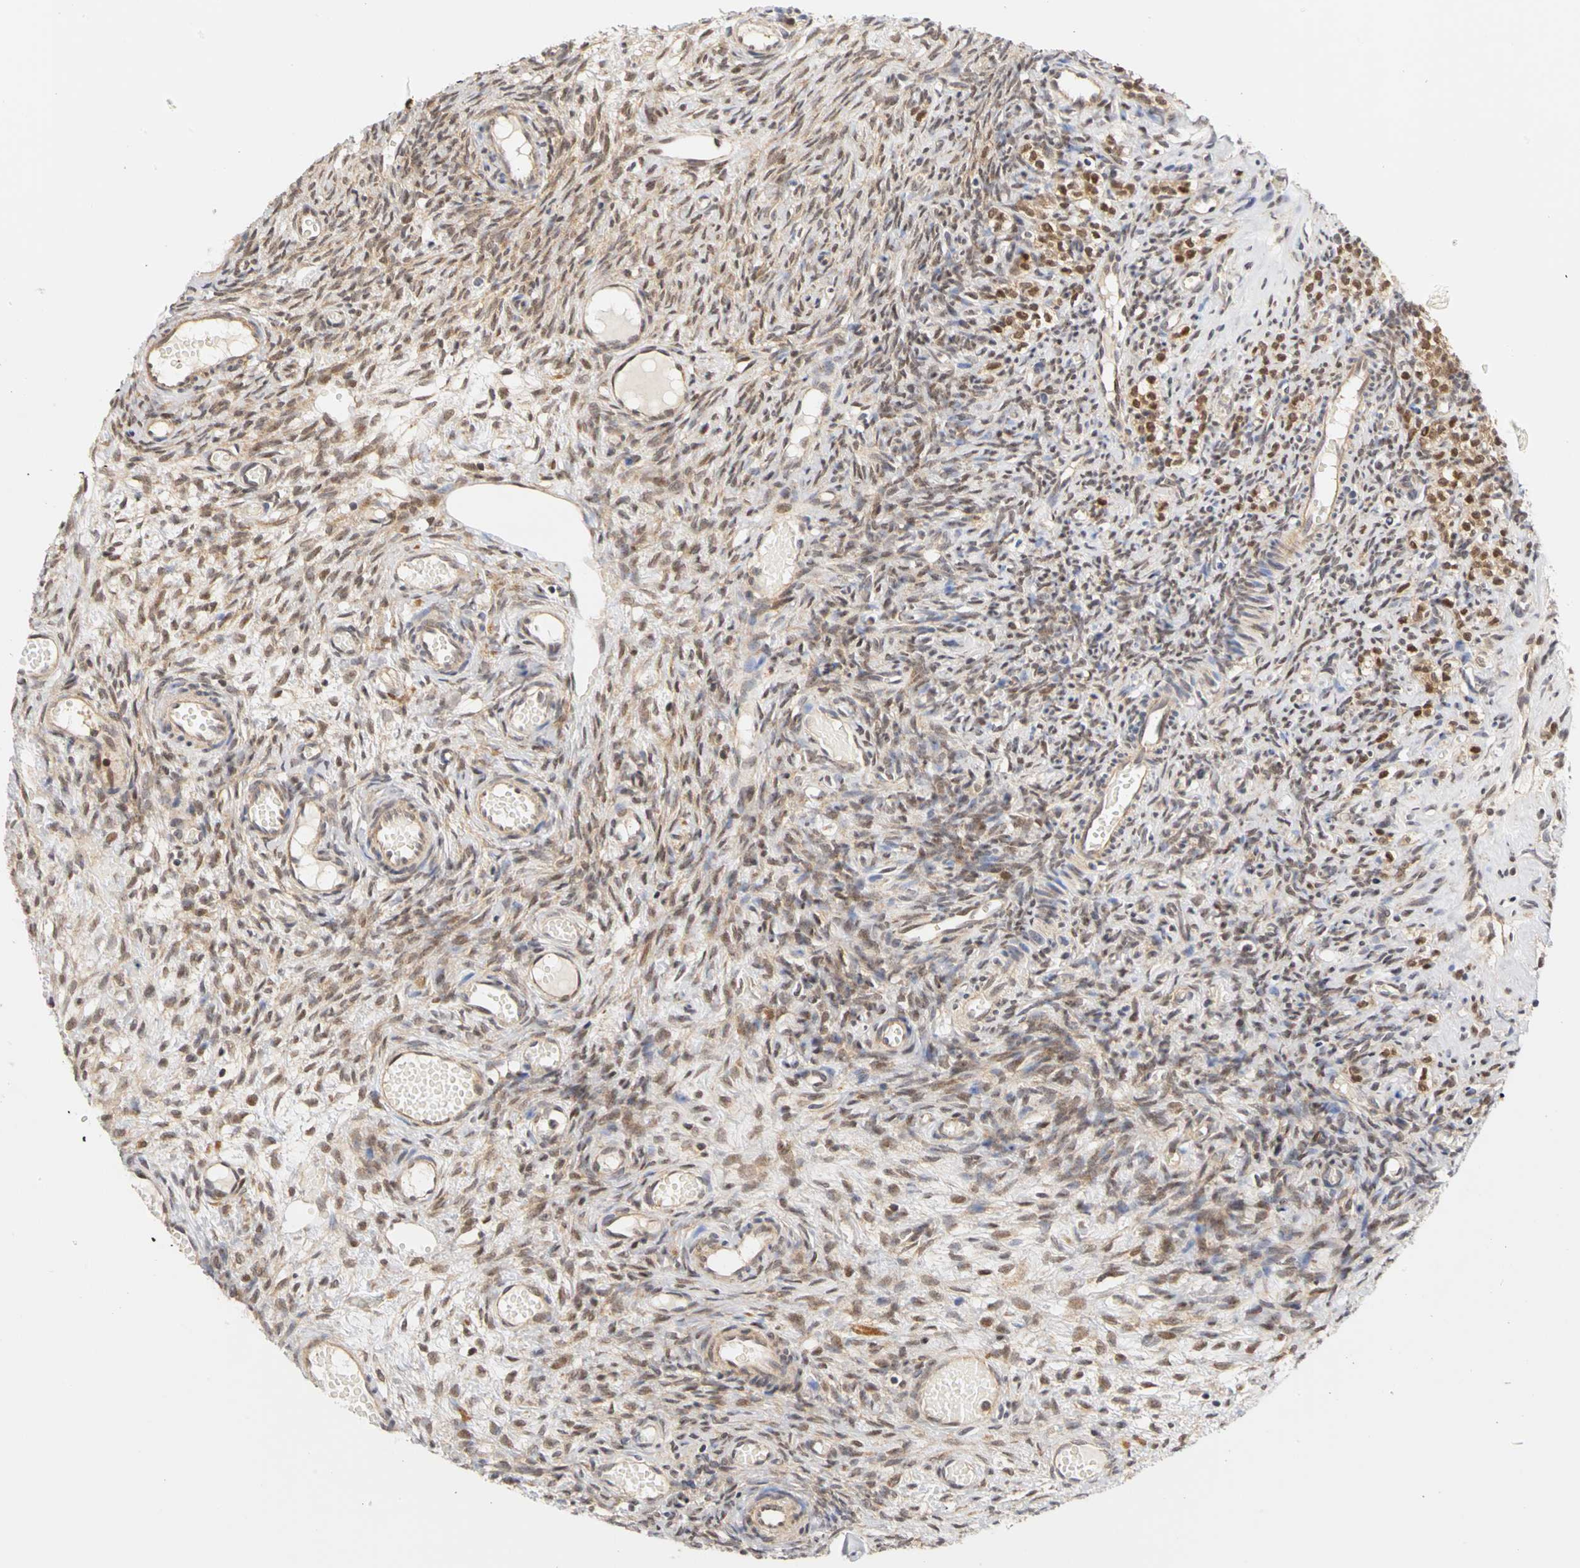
{"staining": {"intensity": "moderate", "quantity": "25%-75%", "location": "cytoplasmic/membranous,nuclear"}, "tissue": "ovary", "cell_type": "Ovarian stroma cells", "image_type": "normal", "snomed": [{"axis": "morphology", "description": "Normal tissue, NOS"}, {"axis": "topography", "description": "Ovary"}], "caption": "Protein staining demonstrates moderate cytoplasmic/membranous,nuclear positivity in approximately 25%-75% of ovarian stroma cells in normal ovary.", "gene": "UBE2M", "patient": {"sex": "female", "age": 35}}